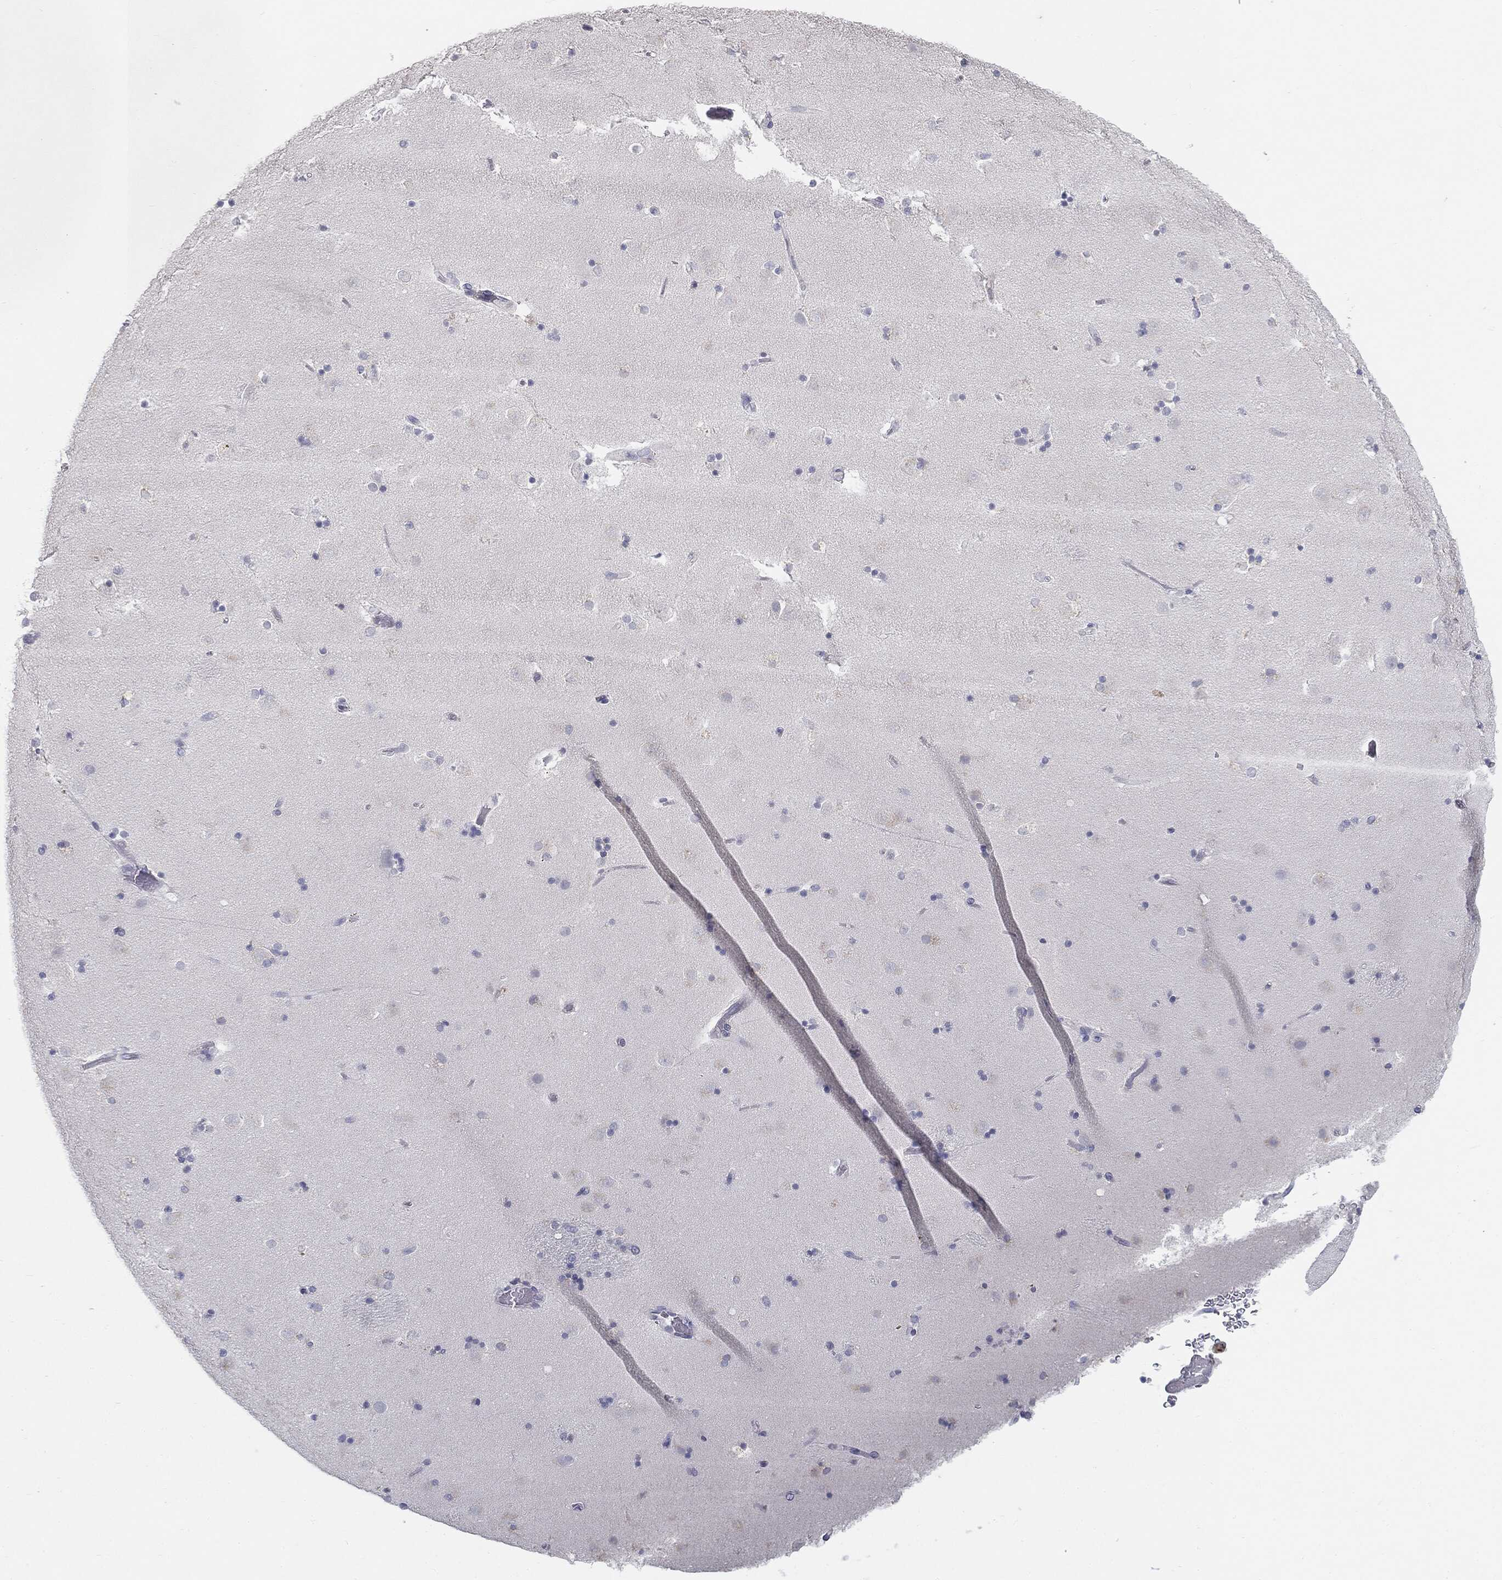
{"staining": {"intensity": "negative", "quantity": "none", "location": "none"}, "tissue": "caudate", "cell_type": "Glial cells", "image_type": "normal", "snomed": [{"axis": "morphology", "description": "Normal tissue, NOS"}, {"axis": "topography", "description": "Lateral ventricle wall"}], "caption": "A high-resolution image shows immunohistochemistry staining of benign caudate, which exhibits no significant positivity in glial cells. (DAB (3,3'-diaminobenzidine) immunohistochemistry (IHC), high magnification).", "gene": "MUC1", "patient": {"sex": "male", "age": 51}}